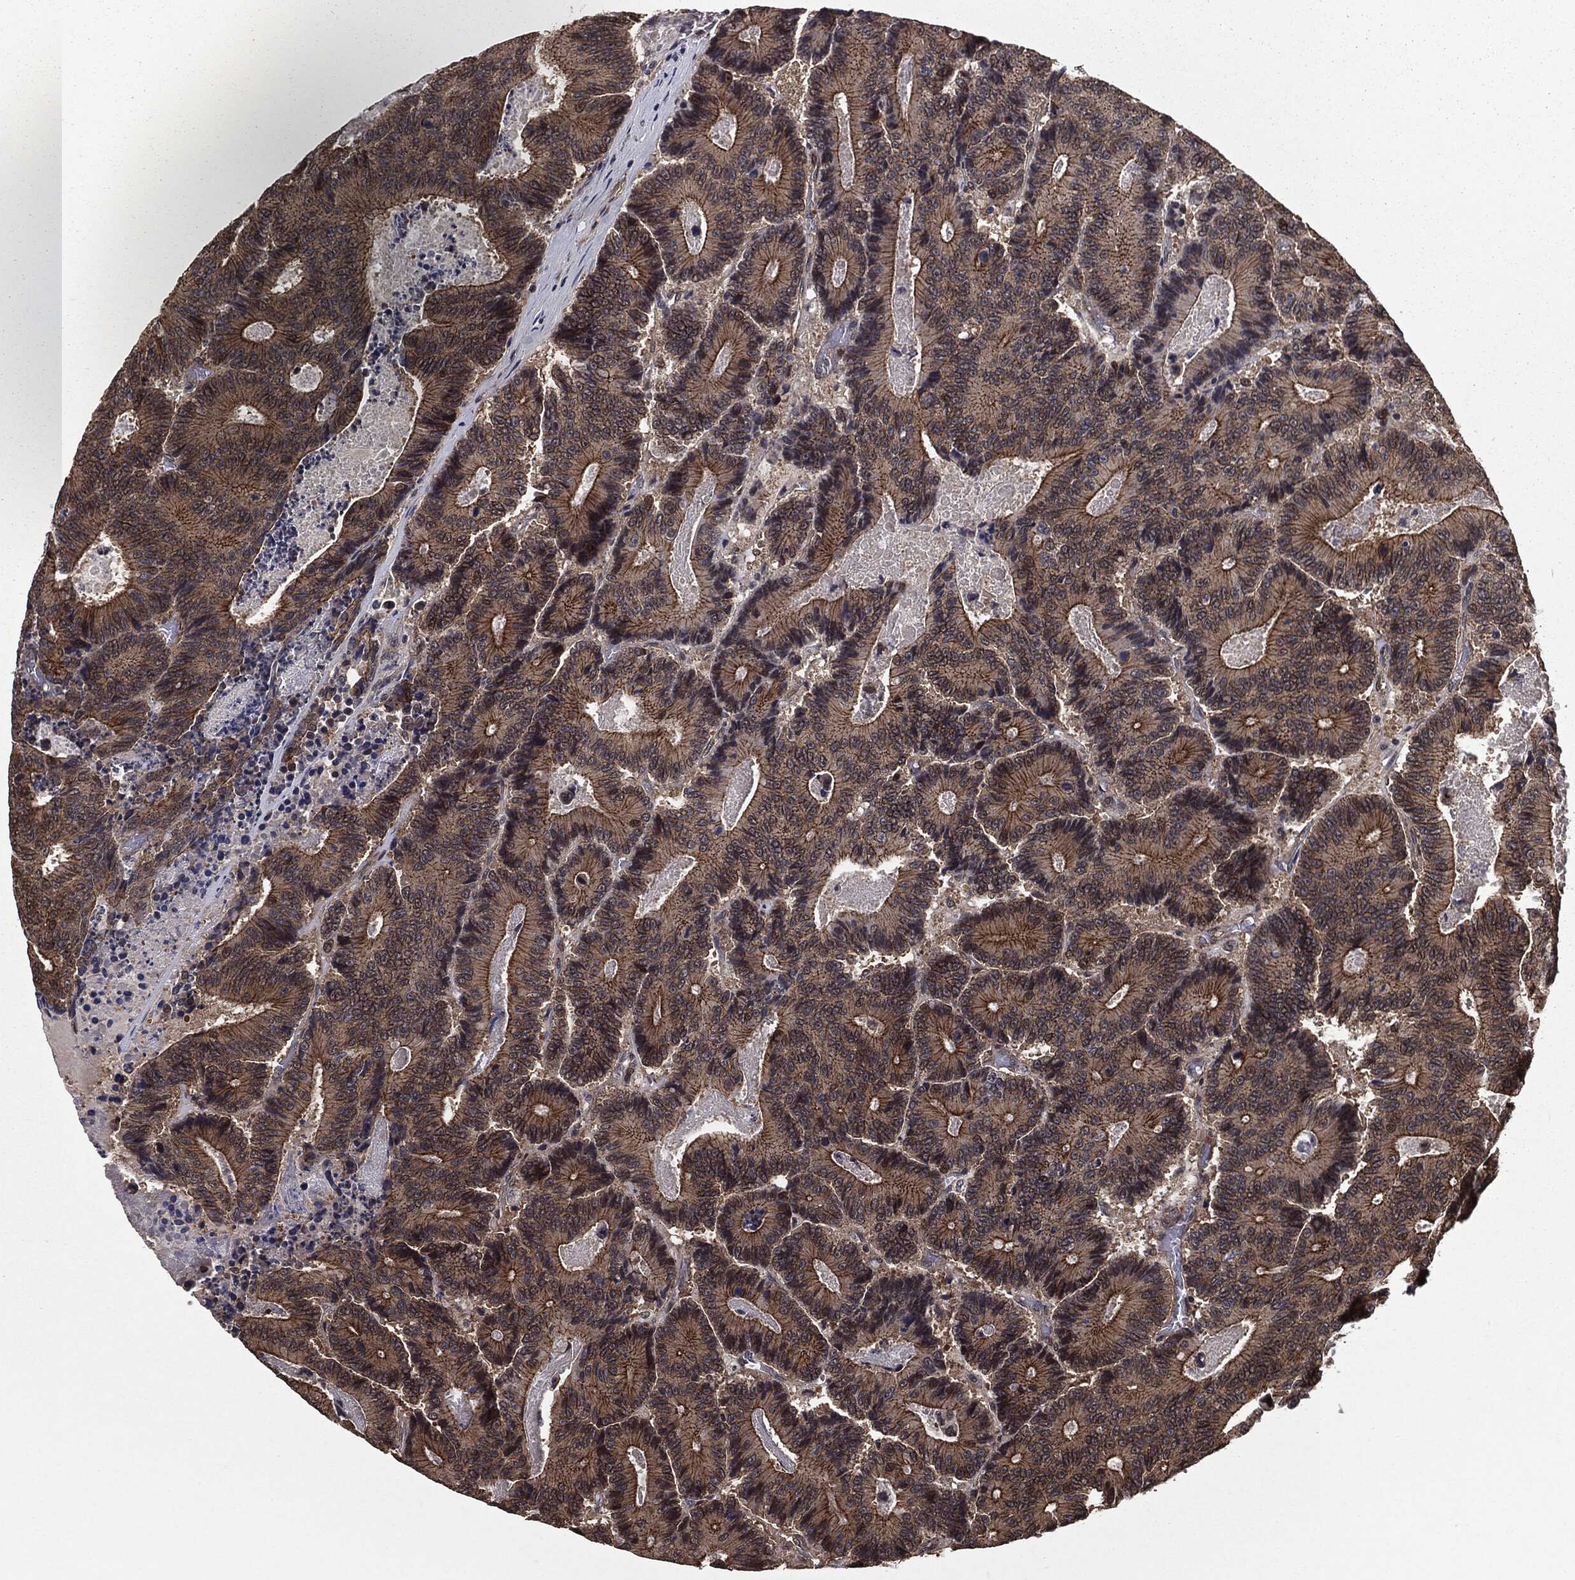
{"staining": {"intensity": "moderate", "quantity": ">75%", "location": "cytoplasmic/membranous"}, "tissue": "colorectal cancer", "cell_type": "Tumor cells", "image_type": "cancer", "snomed": [{"axis": "morphology", "description": "Adenocarcinoma, NOS"}, {"axis": "topography", "description": "Colon"}], "caption": "Colorectal adenocarcinoma tissue shows moderate cytoplasmic/membranous expression in approximately >75% of tumor cells, visualized by immunohistochemistry.", "gene": "PTPA", "patient": {"sex": "male", "age": 83}}